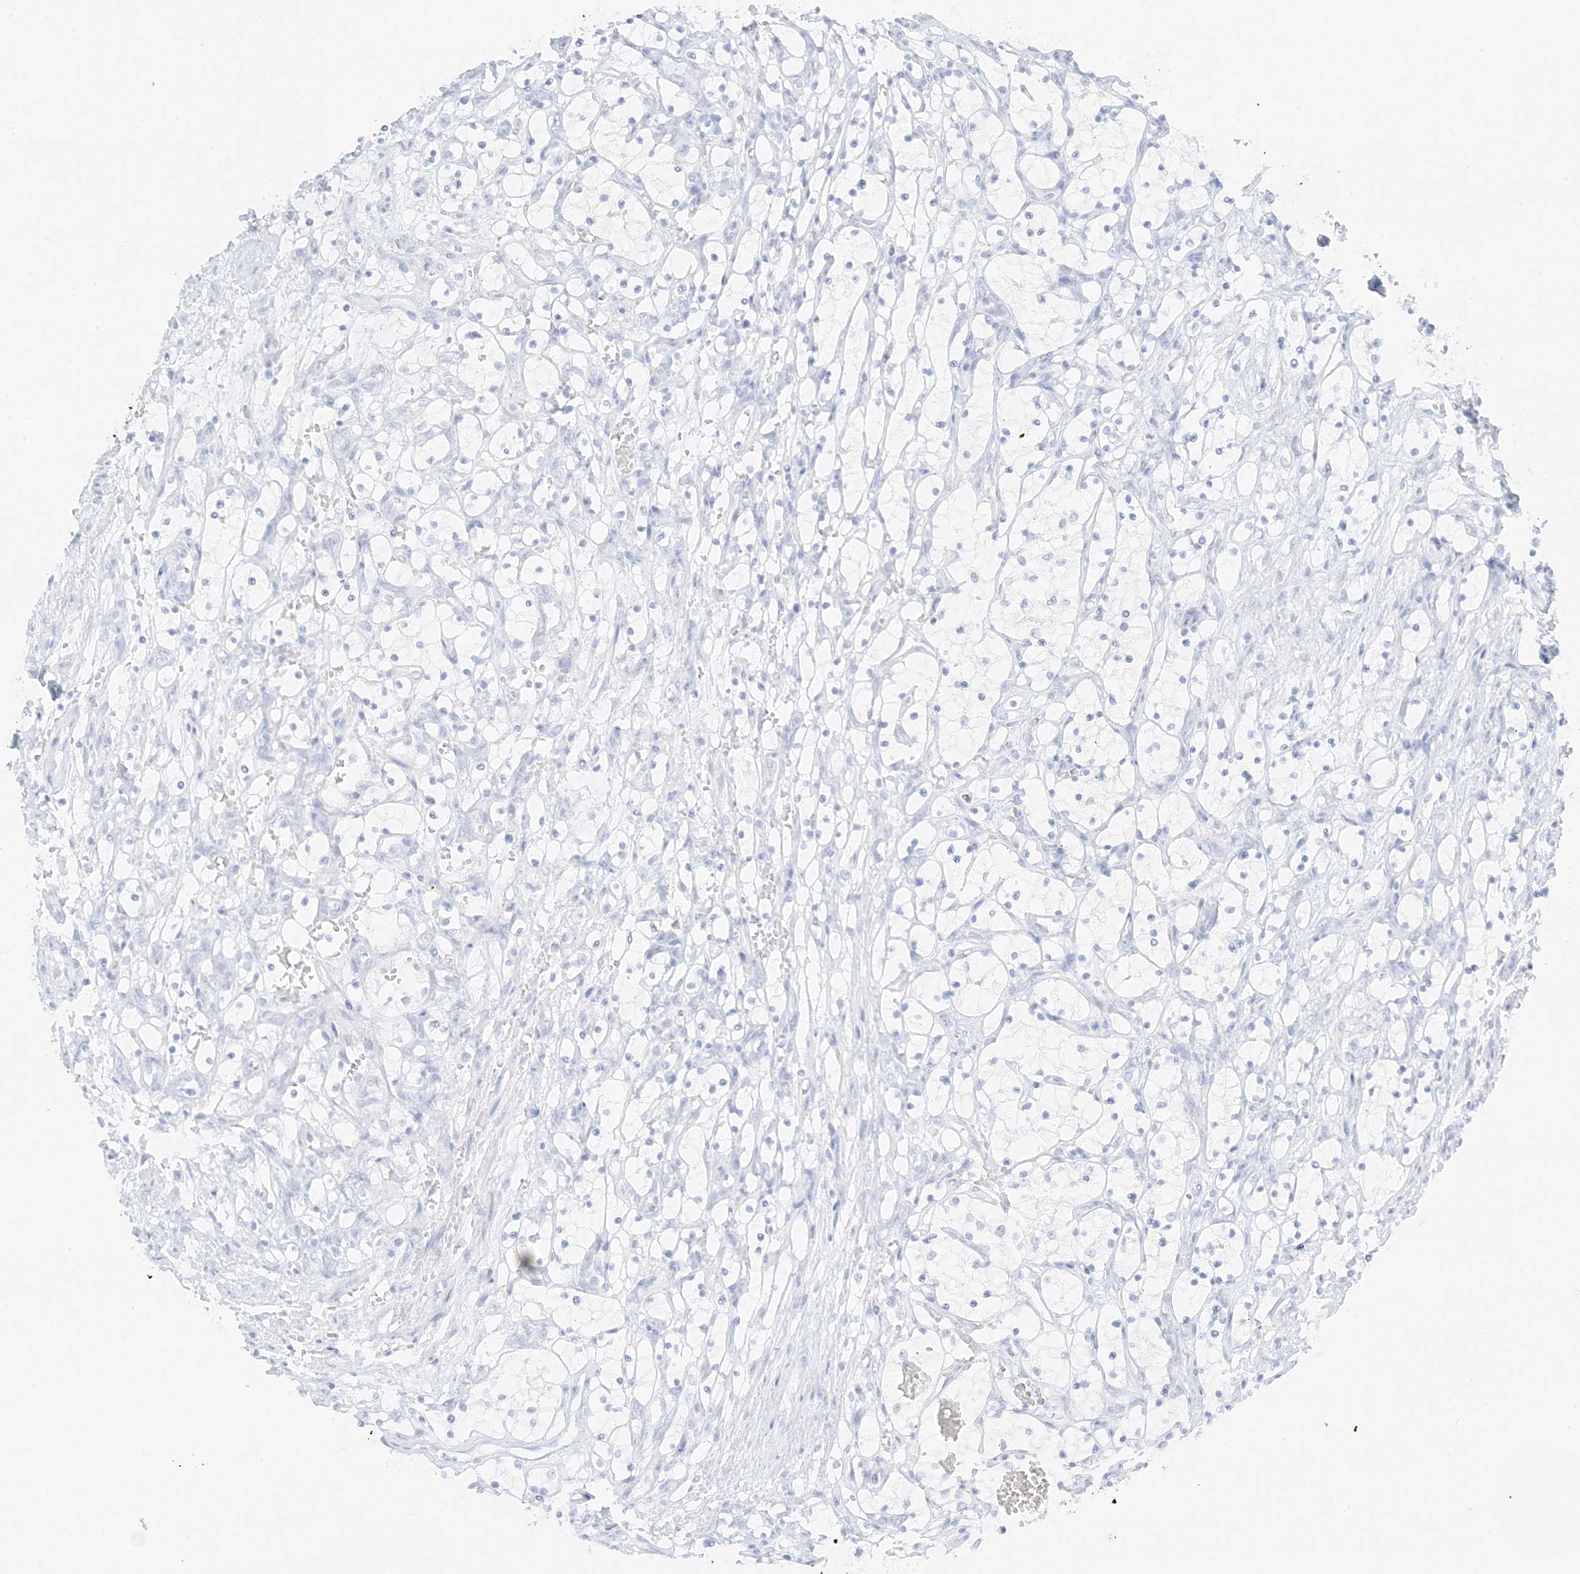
{"staining": {"intensity": "negative", "quantity": "none", "location": "none"}, "tissue": "renal cancer", "cell_type": "Tumor cells", "image_type": "cancer", "snomed": [{"axis": "morphology", "description": "Adenocarcinoma, NOS"}, {"axis": "topography", "description": "Kidney"}], "caption": "The photomicrograph shows no significant expression in tumor cells of renal adenocarcinoma. (Stains: DAB IHC with hematoxylin counter stain, Microscopy: brightfield microscopy at high magnification).", "gene": "SLC22A13", "patient": {"sex": "female", "age": 69}}